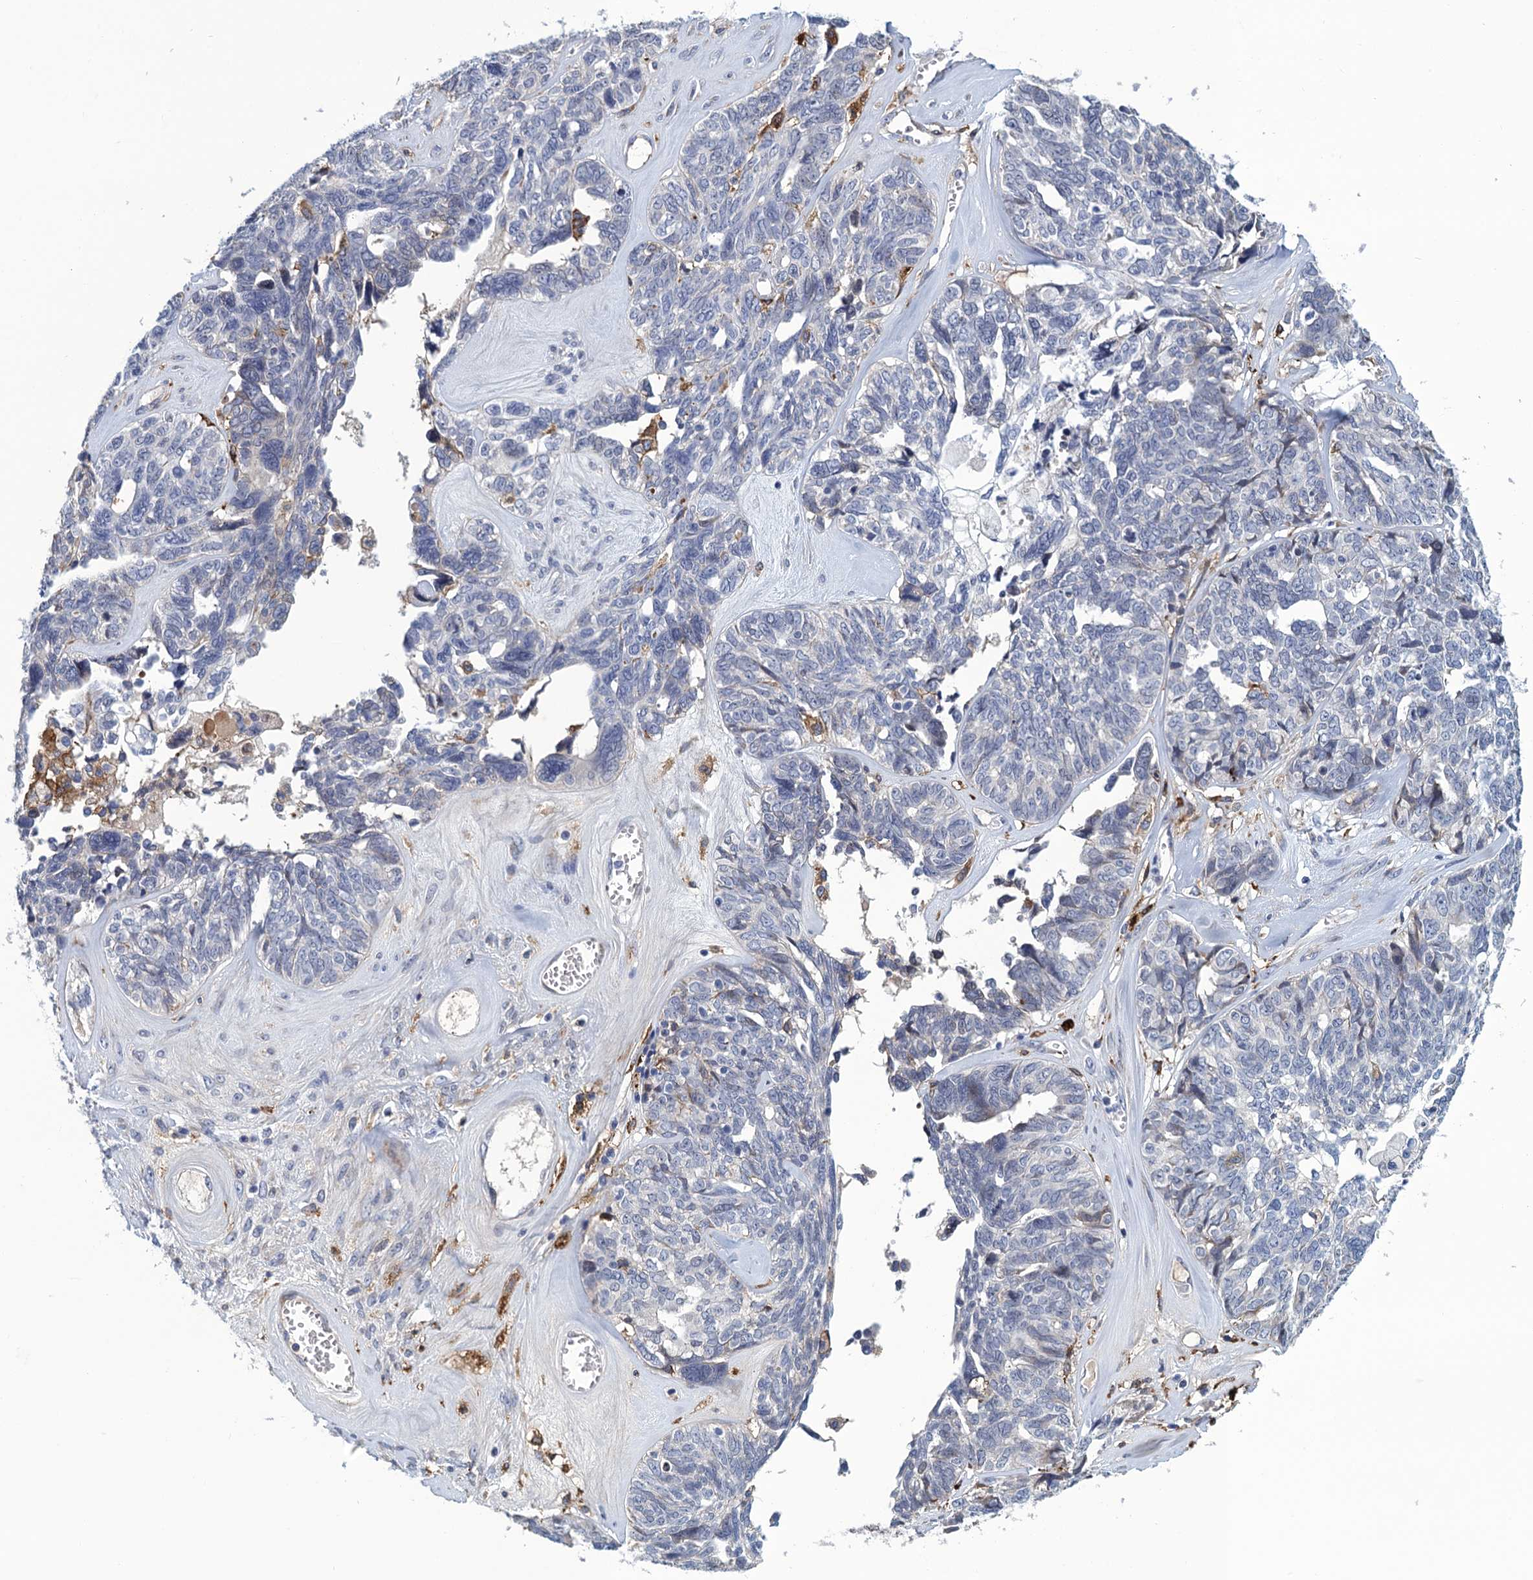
{"staining": {"intensity": "negative", "quantity": "none", "location": "none"}, "tissue": "ovarian cancer", "cell_type": "Tumor cells", "image_type": "cancer", "snomed": [{"axis": "morphology", "description": "Cystadenocarcinoma, serous, NOS"}, {"axis": "topography", "description": "Ovary"}], "caption": "Immunohistochemistry (IHC) micrograph of human ovarian cancer stained for a protein (brown), which shows no expression in tumor cells.", "gene": "DNHD1", "patient": {"sex": "female", "age": 79}}